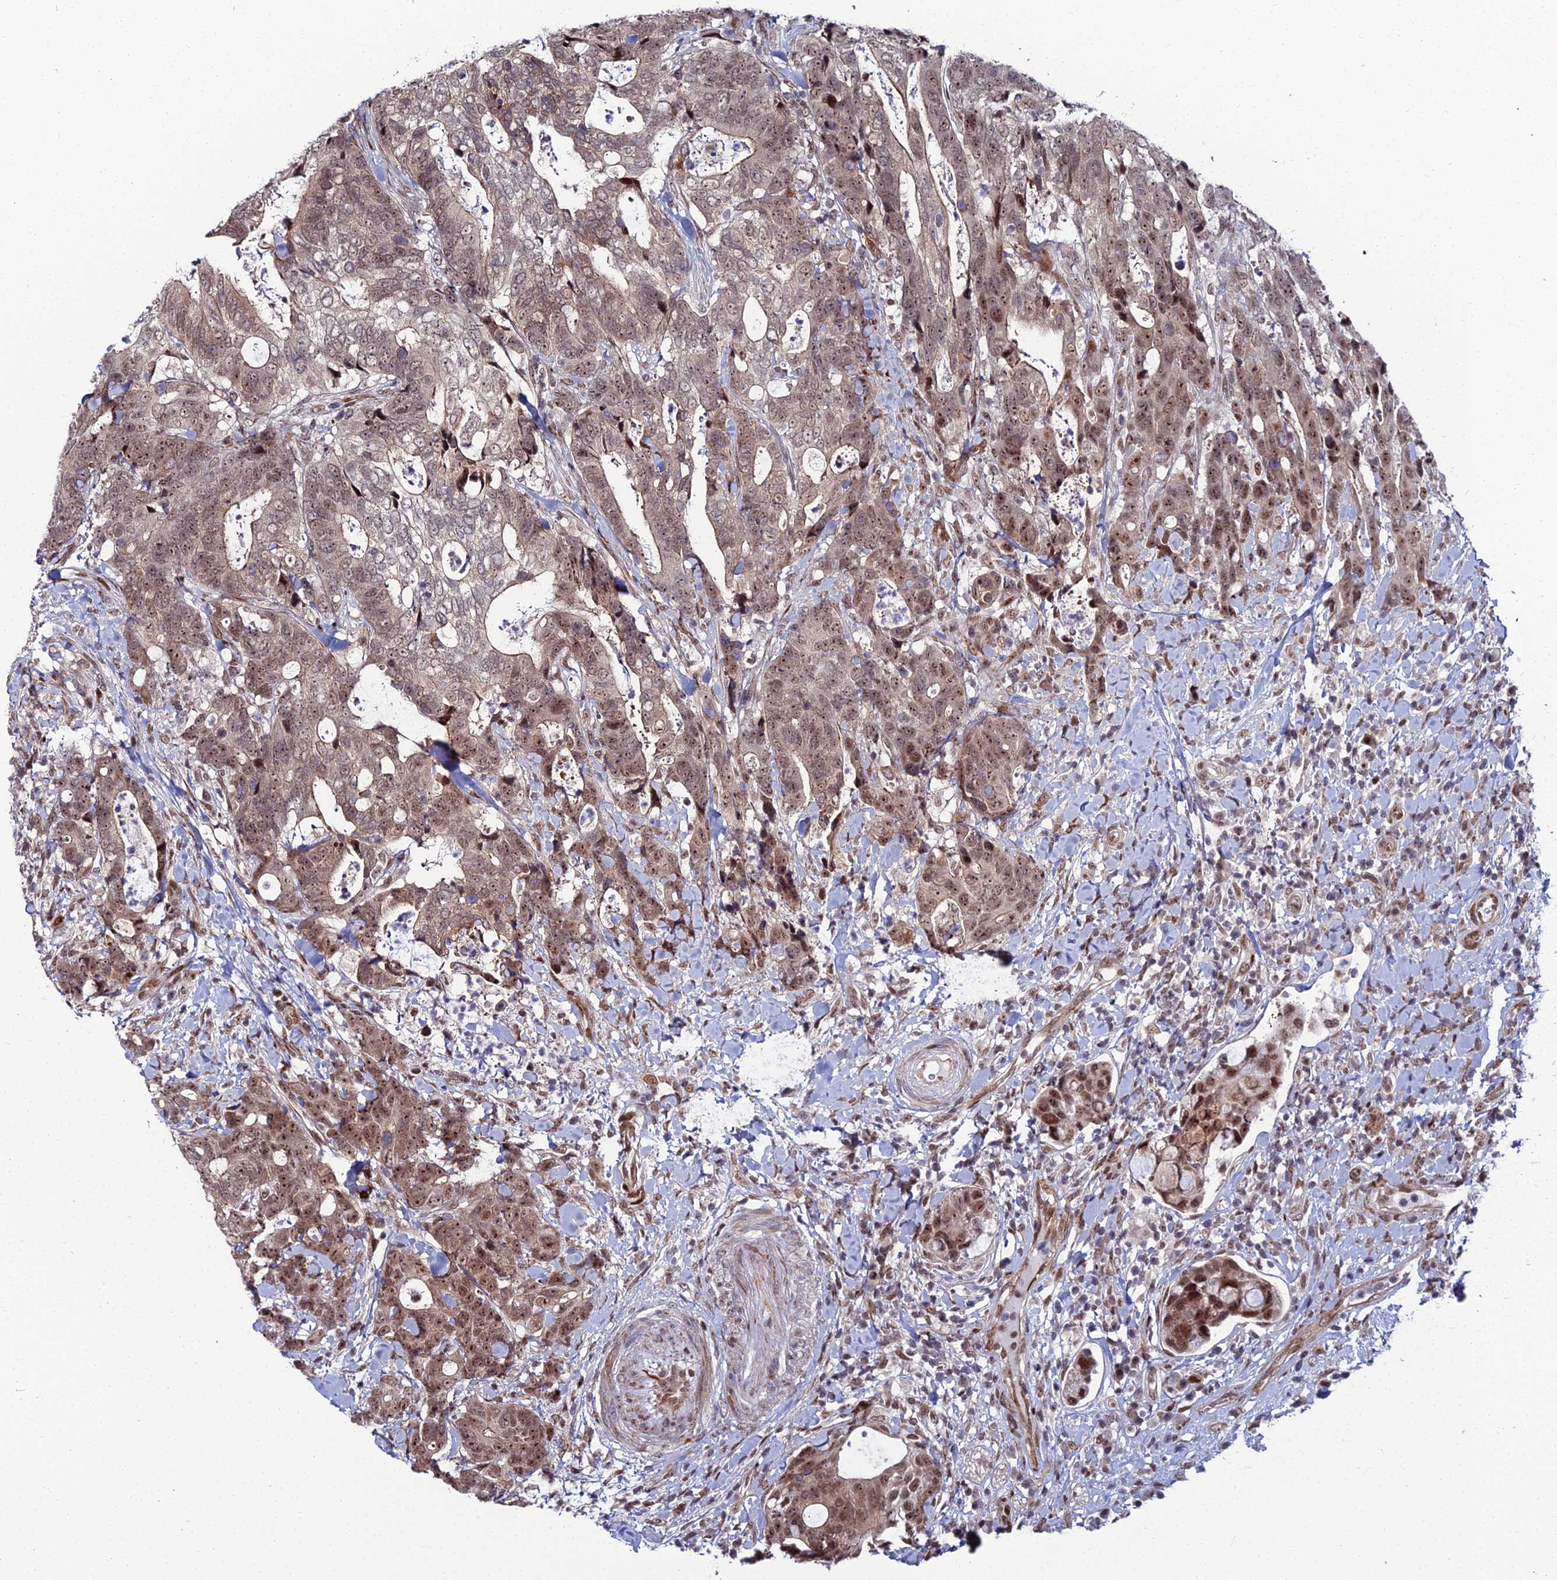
{"staining": {"intensity": "moderate", "quantity": ">75%", "location": "cytoplasmic/membranous,nuclear"}, "tissue": "colorectal cancer", "cell_type": "Tumor cells", "image_type": "cancer", "snomed": [{"axis": "morphology", "description": "Adenocarcinoma, NOS"}, {"axis": "topography", "description": "Colon"}], "caption": "Immunohistochemistry (IHC) histopathology image of colorectal cancer stained for a protein (brown), which demonstrates medium levels of moderate cytoplasmic/membranous and nuclear staining in about >75% of tumor cells.", "gene": "ZNF668", "patient": {"sex": "female", "age": 82}}